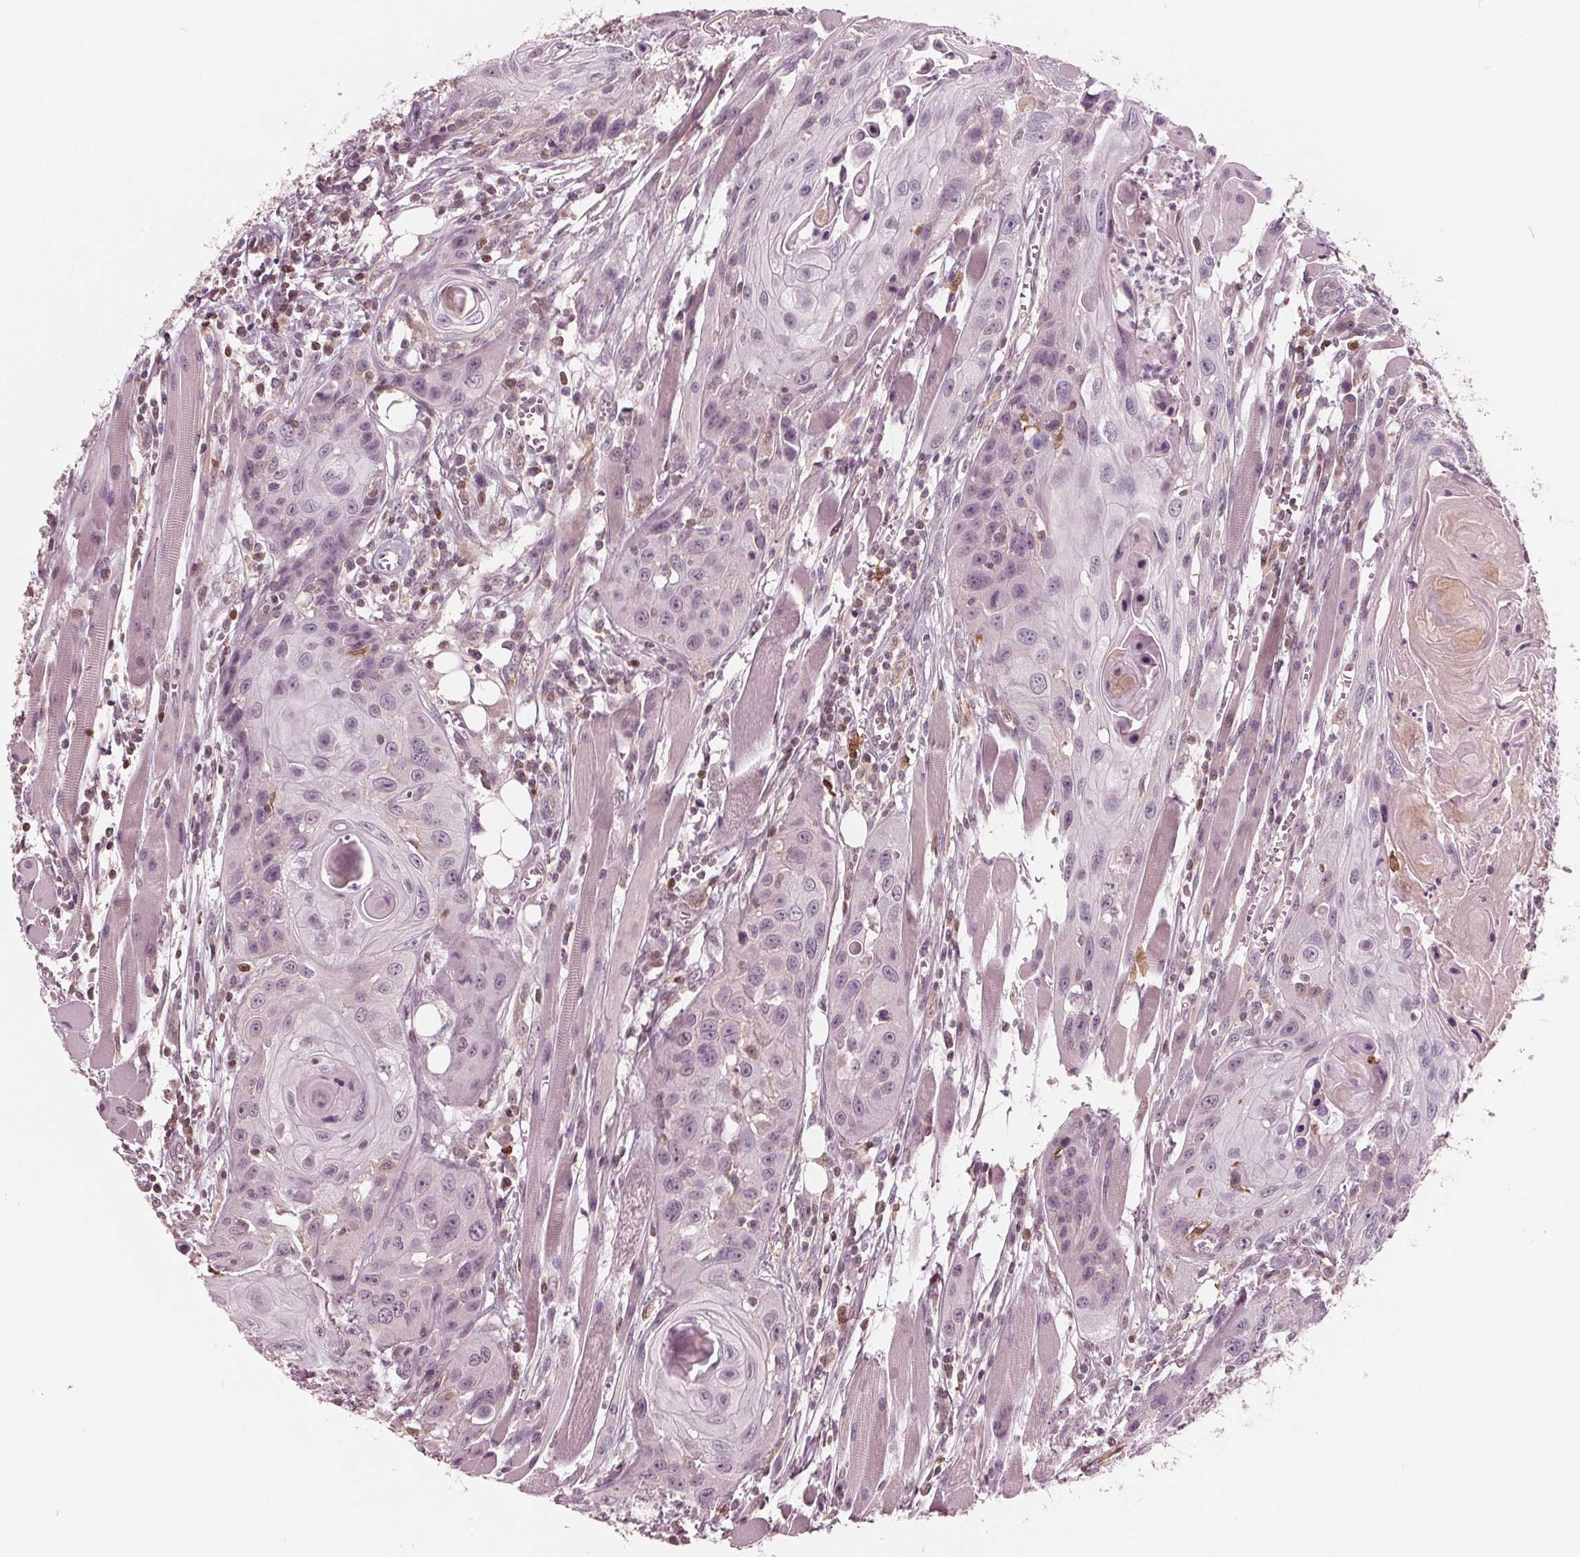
{"staining": {"intensity": "negative", "quantity": "none", "location": "none"}, "tissue": "head and neck cancer", "cell_type": "Tumor cells", "image_type": "cancer", "snomed": [{"axis": "morphology", "description": "Squamous cell carcinoma, NOS"}, {"axis": "topography", "description": "Oral tissue"}, {"axis": "topography", "description": "Head-Neck"}], "caption": "There is no significant staining in tumor cells of head and neck cancer. (Stains: DAB (3,3'-diaminobenzidine) immunohistochemistry (IHC) with hematoxylin counter stain, Microscopy: brightfield microscopy at high magnification).", "gene": "ING3", "patient": {"sex": "male", "age": 58}}